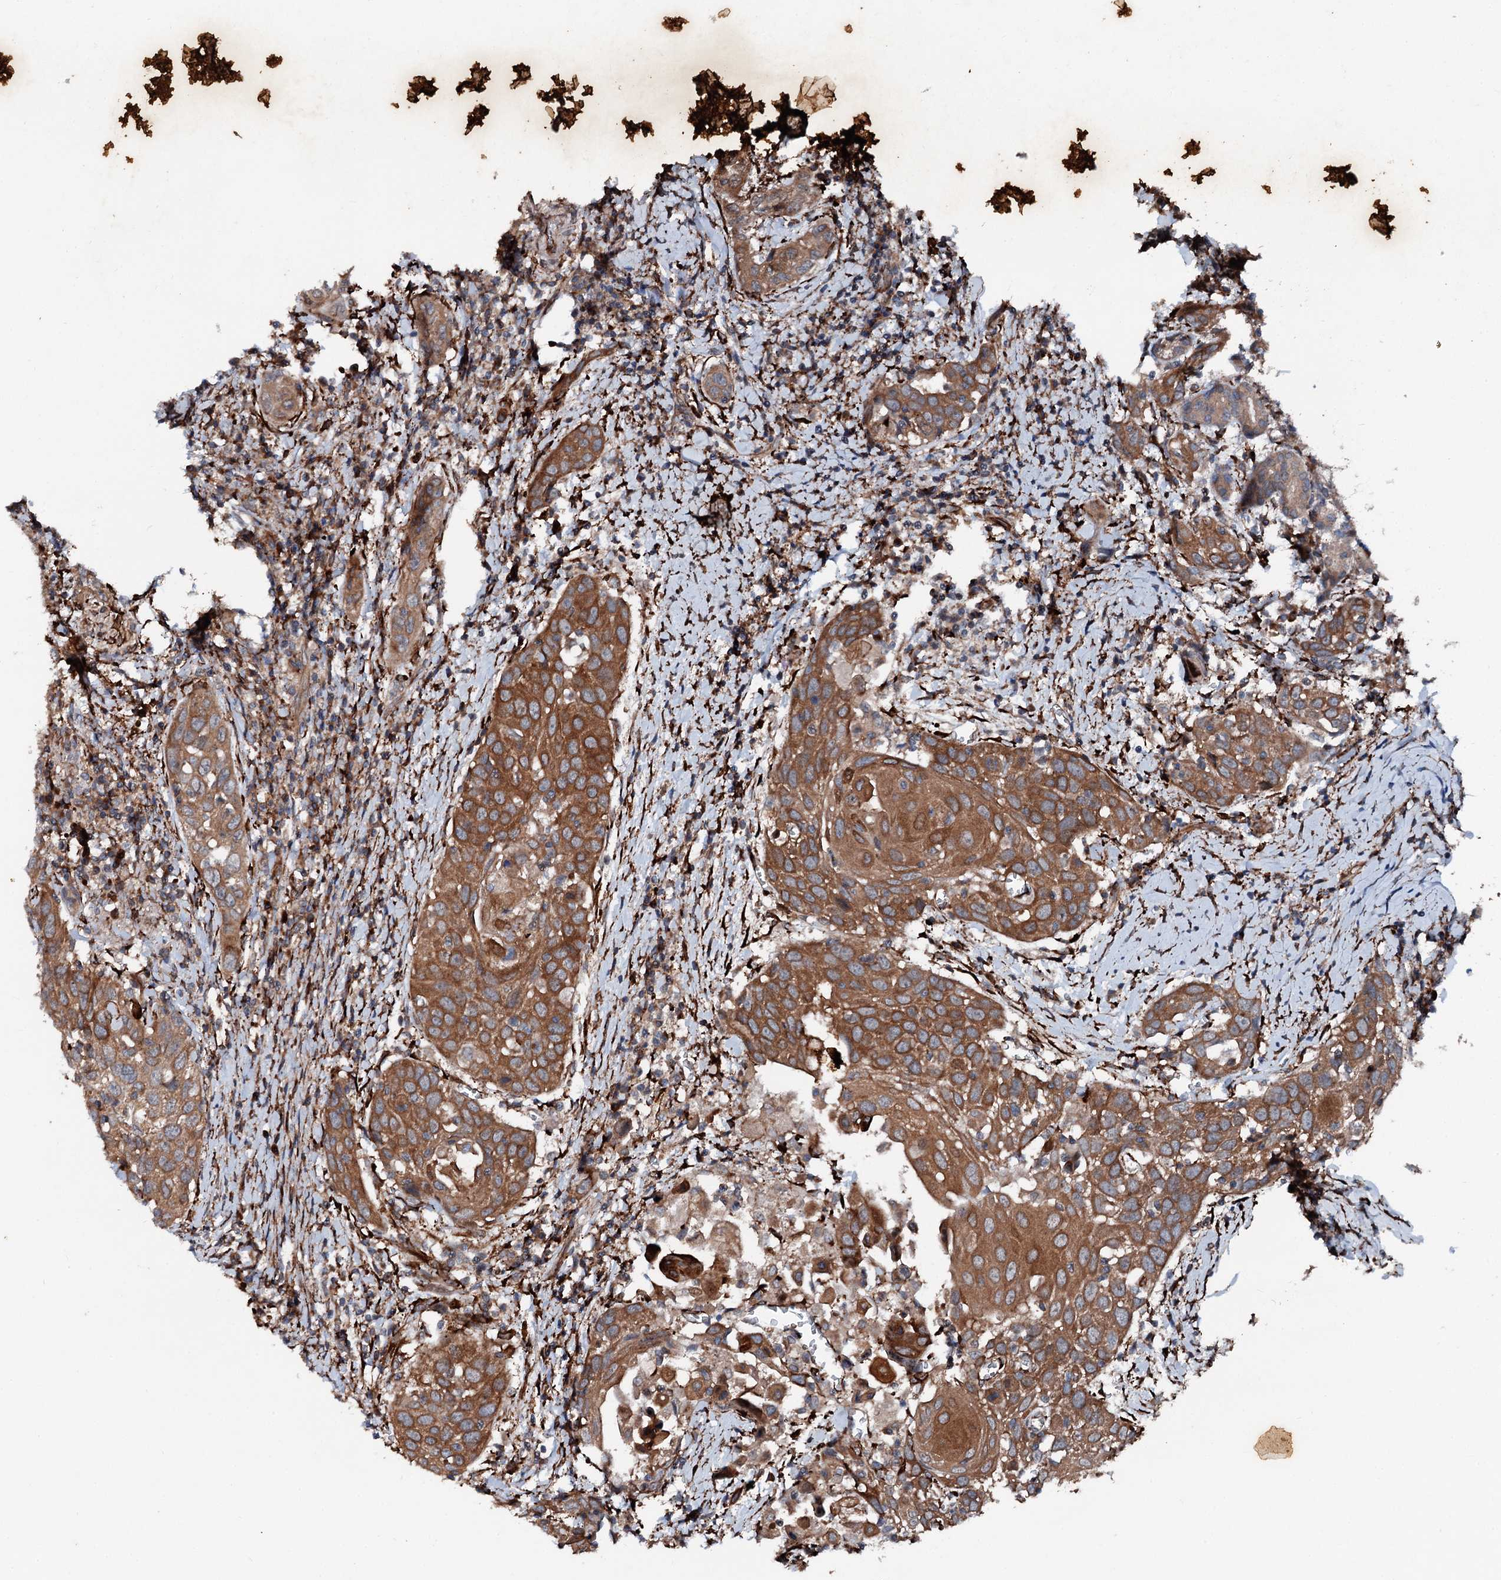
{"staining": {"intensity": "moderate", "quantity": ">75%", "location": "cytoplasmic/membranous"}, "tissue": "head and neck cancer", "cell_type": "Tumor cells", "image_type": "cancer", "snomed": [{"axis": "morphology", "description": "Squamous cell carcinoma, NOS"}, {"axis": "topography", "description": "Oral tissue"}, {"axis": "topography", "description": "Head-Neck"}], "caption": "Immunohistochemical staining of human squamous cell carcinoma (head and neck) shows medium levels of moderate cytoplasmic/membranous positivity in approximately >75% of tumor cells.", "gene": "DDIAS", "patient": {"sex": "female", "age": 50}}